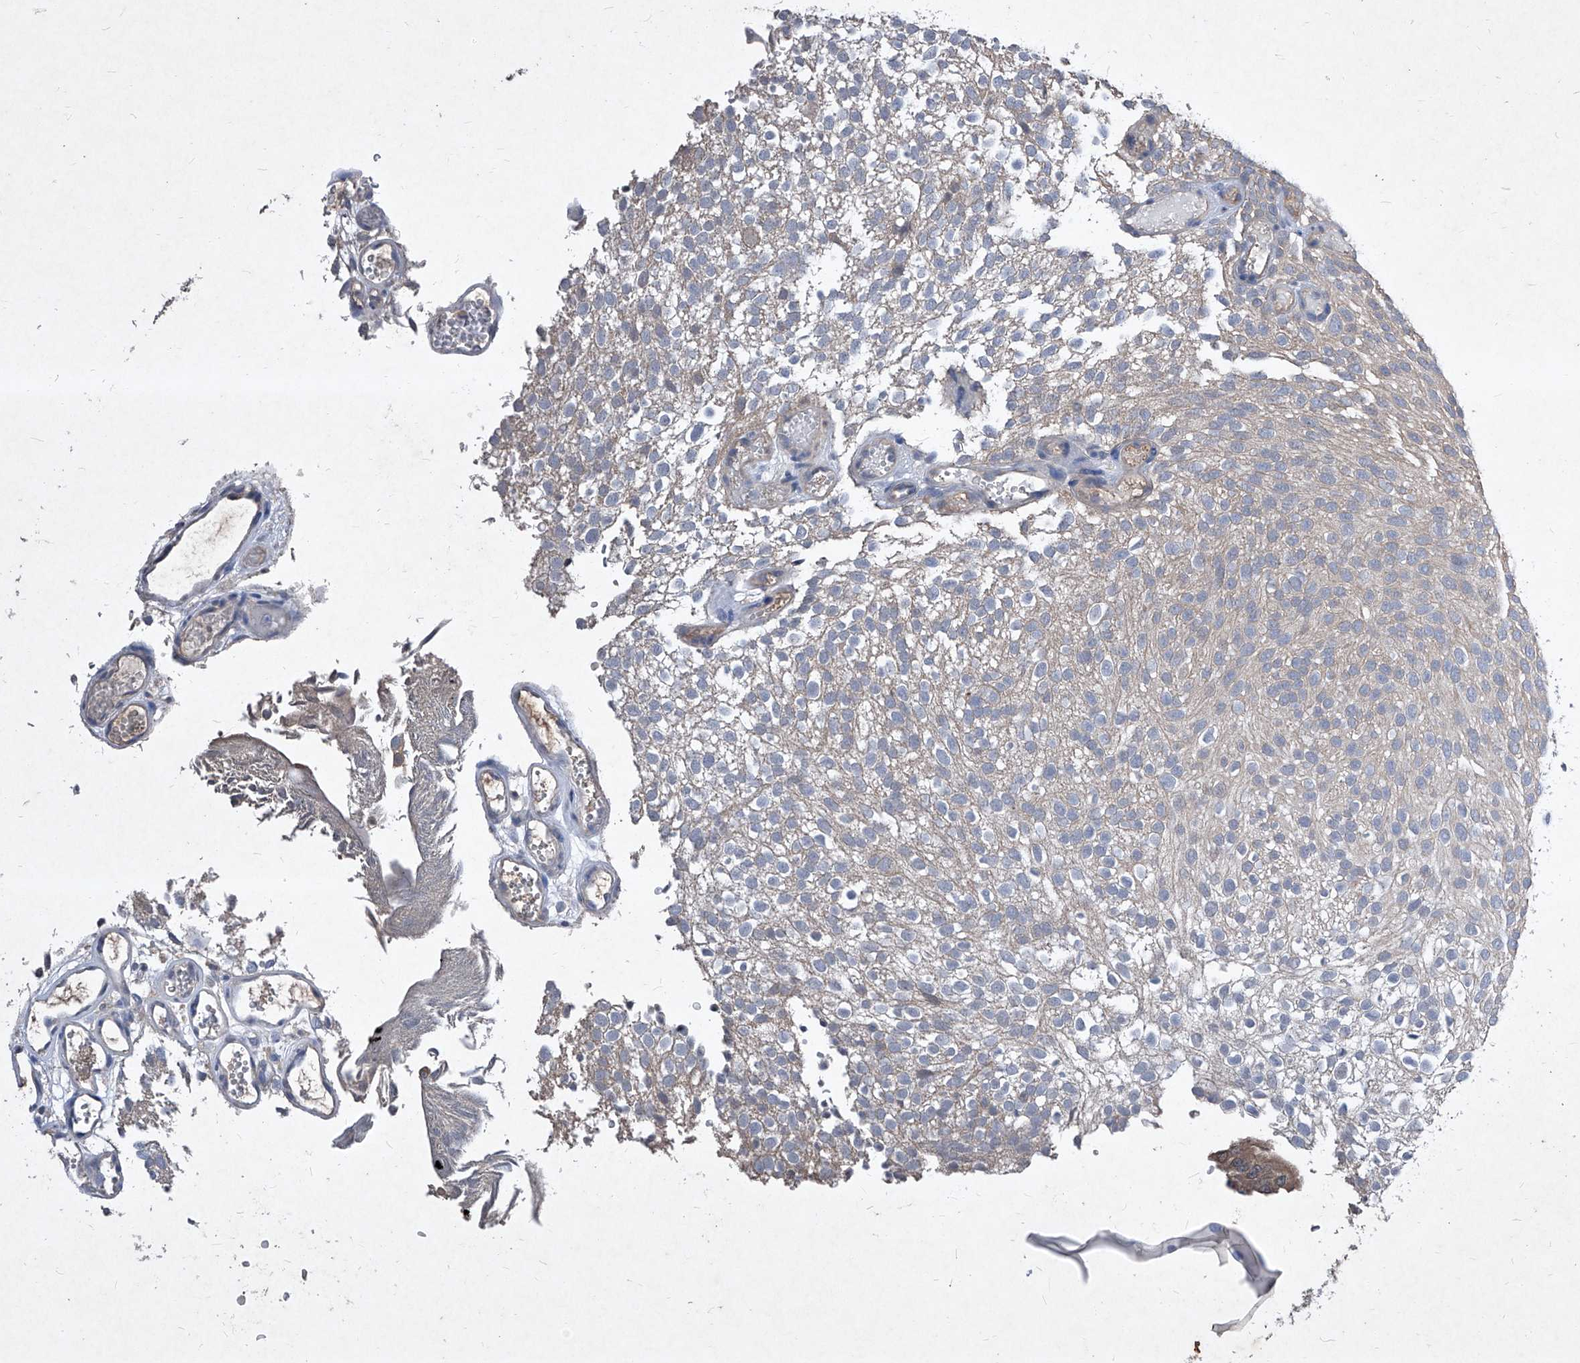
{"staining": {"intensity": "negative", "quantity": "none", "location": "none"}, "tissue": "urothelial cancer", "cell_type": "Tumor cells", "image_type": "cancer", "snomed": [{"axis": "morphology", "description": "Urothelial carcinoma, Low grade"}, {"axis": "topography", "description": "Urinary bladder"}], "caption": "IHC image of urothelial cancer stained for a protein (brown), which exhibits no expression in tumor cells.", "gene": "SYNGR1", "patient": {"sex": "male", "age": 78}}